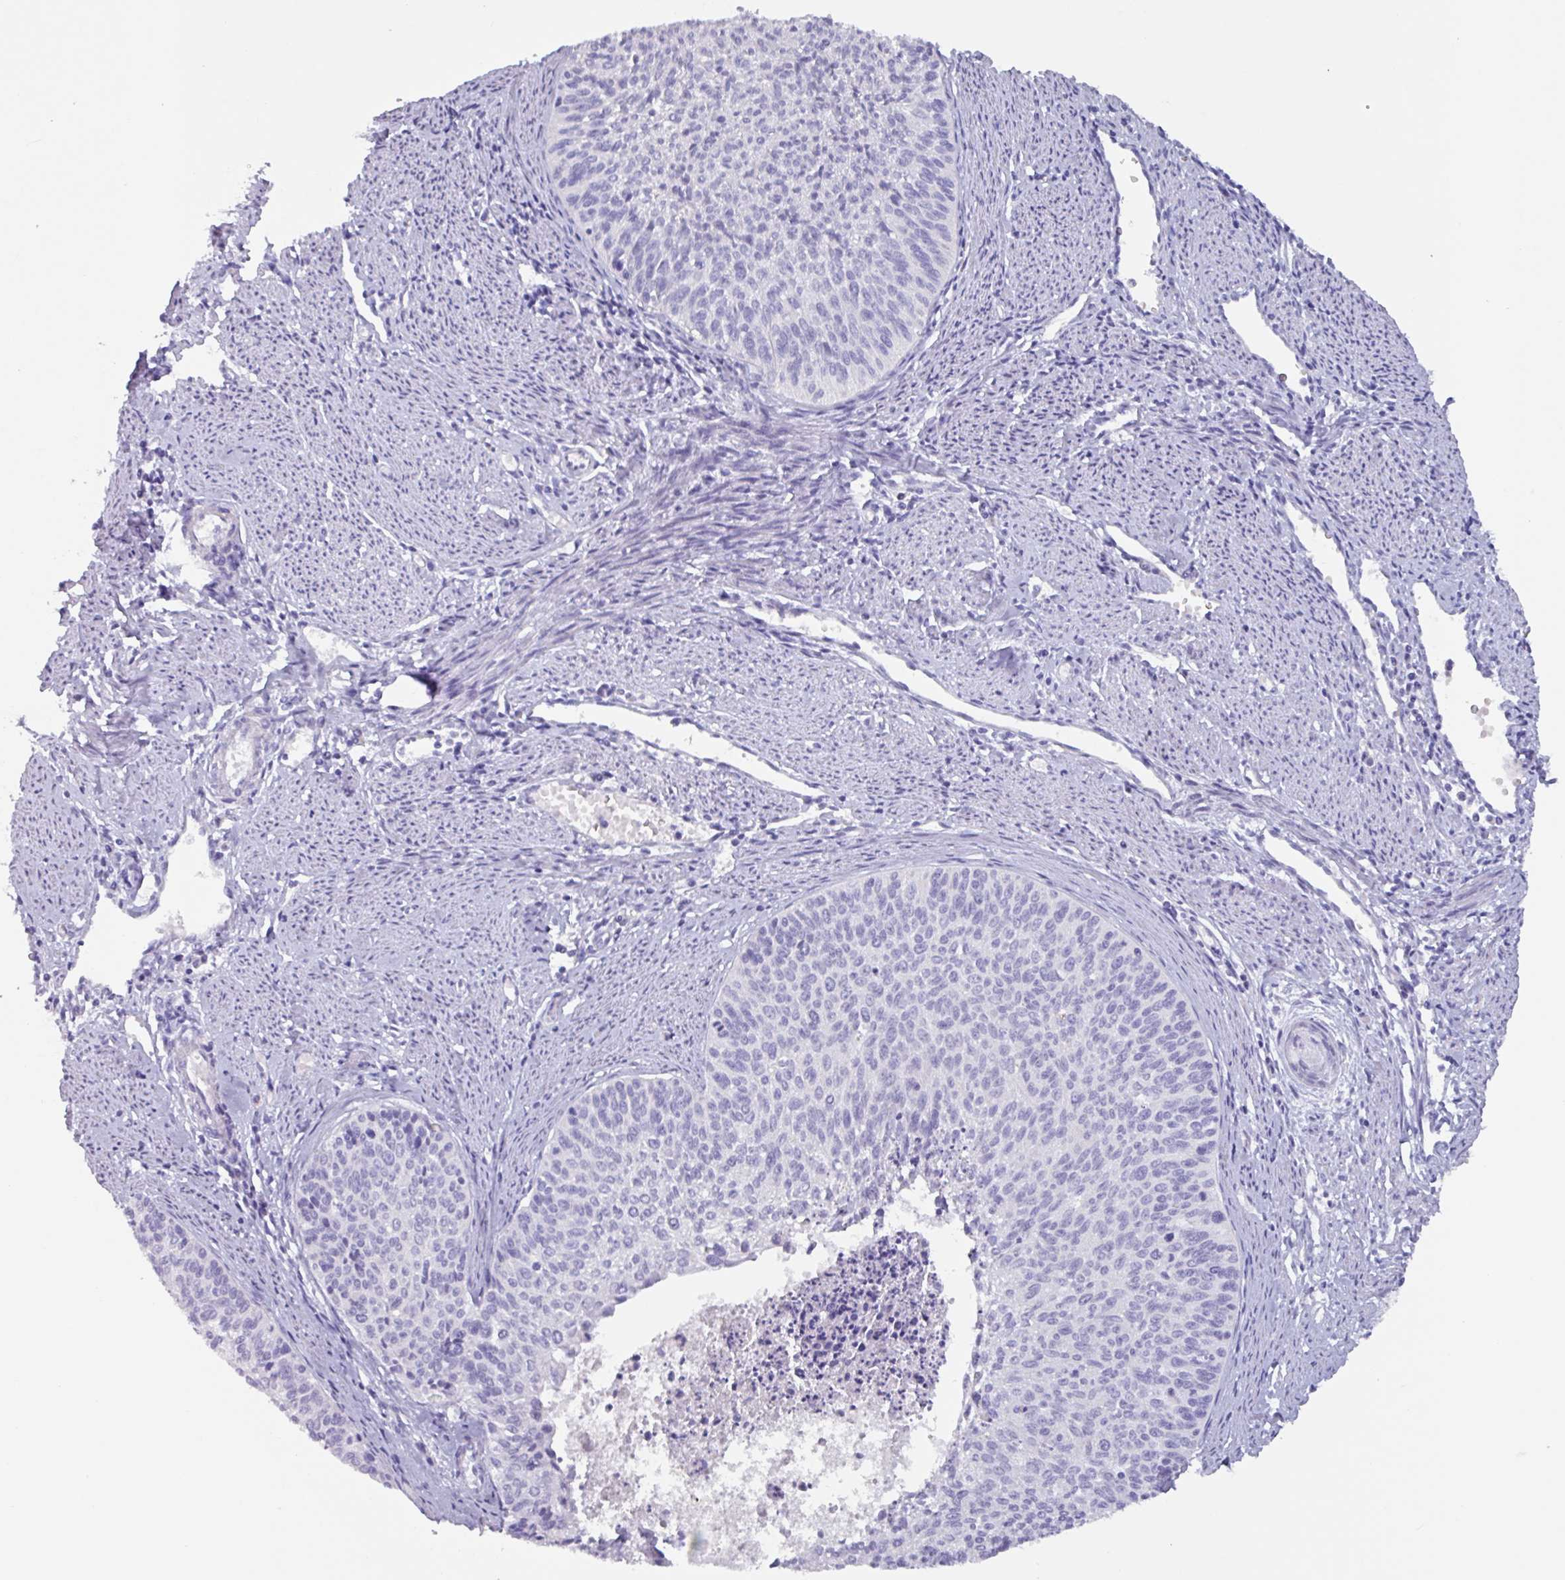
{"staining": {"intensity": "negative", "quantity": "none", "location": "none"}, "tissue": "cervical cancer", "cell_type": "Tumor cells", "image_type": "cancer", "snomed": [{"axis": "morphology", "description": "Squamous cell carcinoma, NOS"}, {"axis": "topography", "description": "Cervix"}], "caption": "Tumor cells show no significant protein expression in cervical cancer (squamous cell carcinoma).", "gene": "OR2T10", "patient": {"sex": "female", "age": 55}}